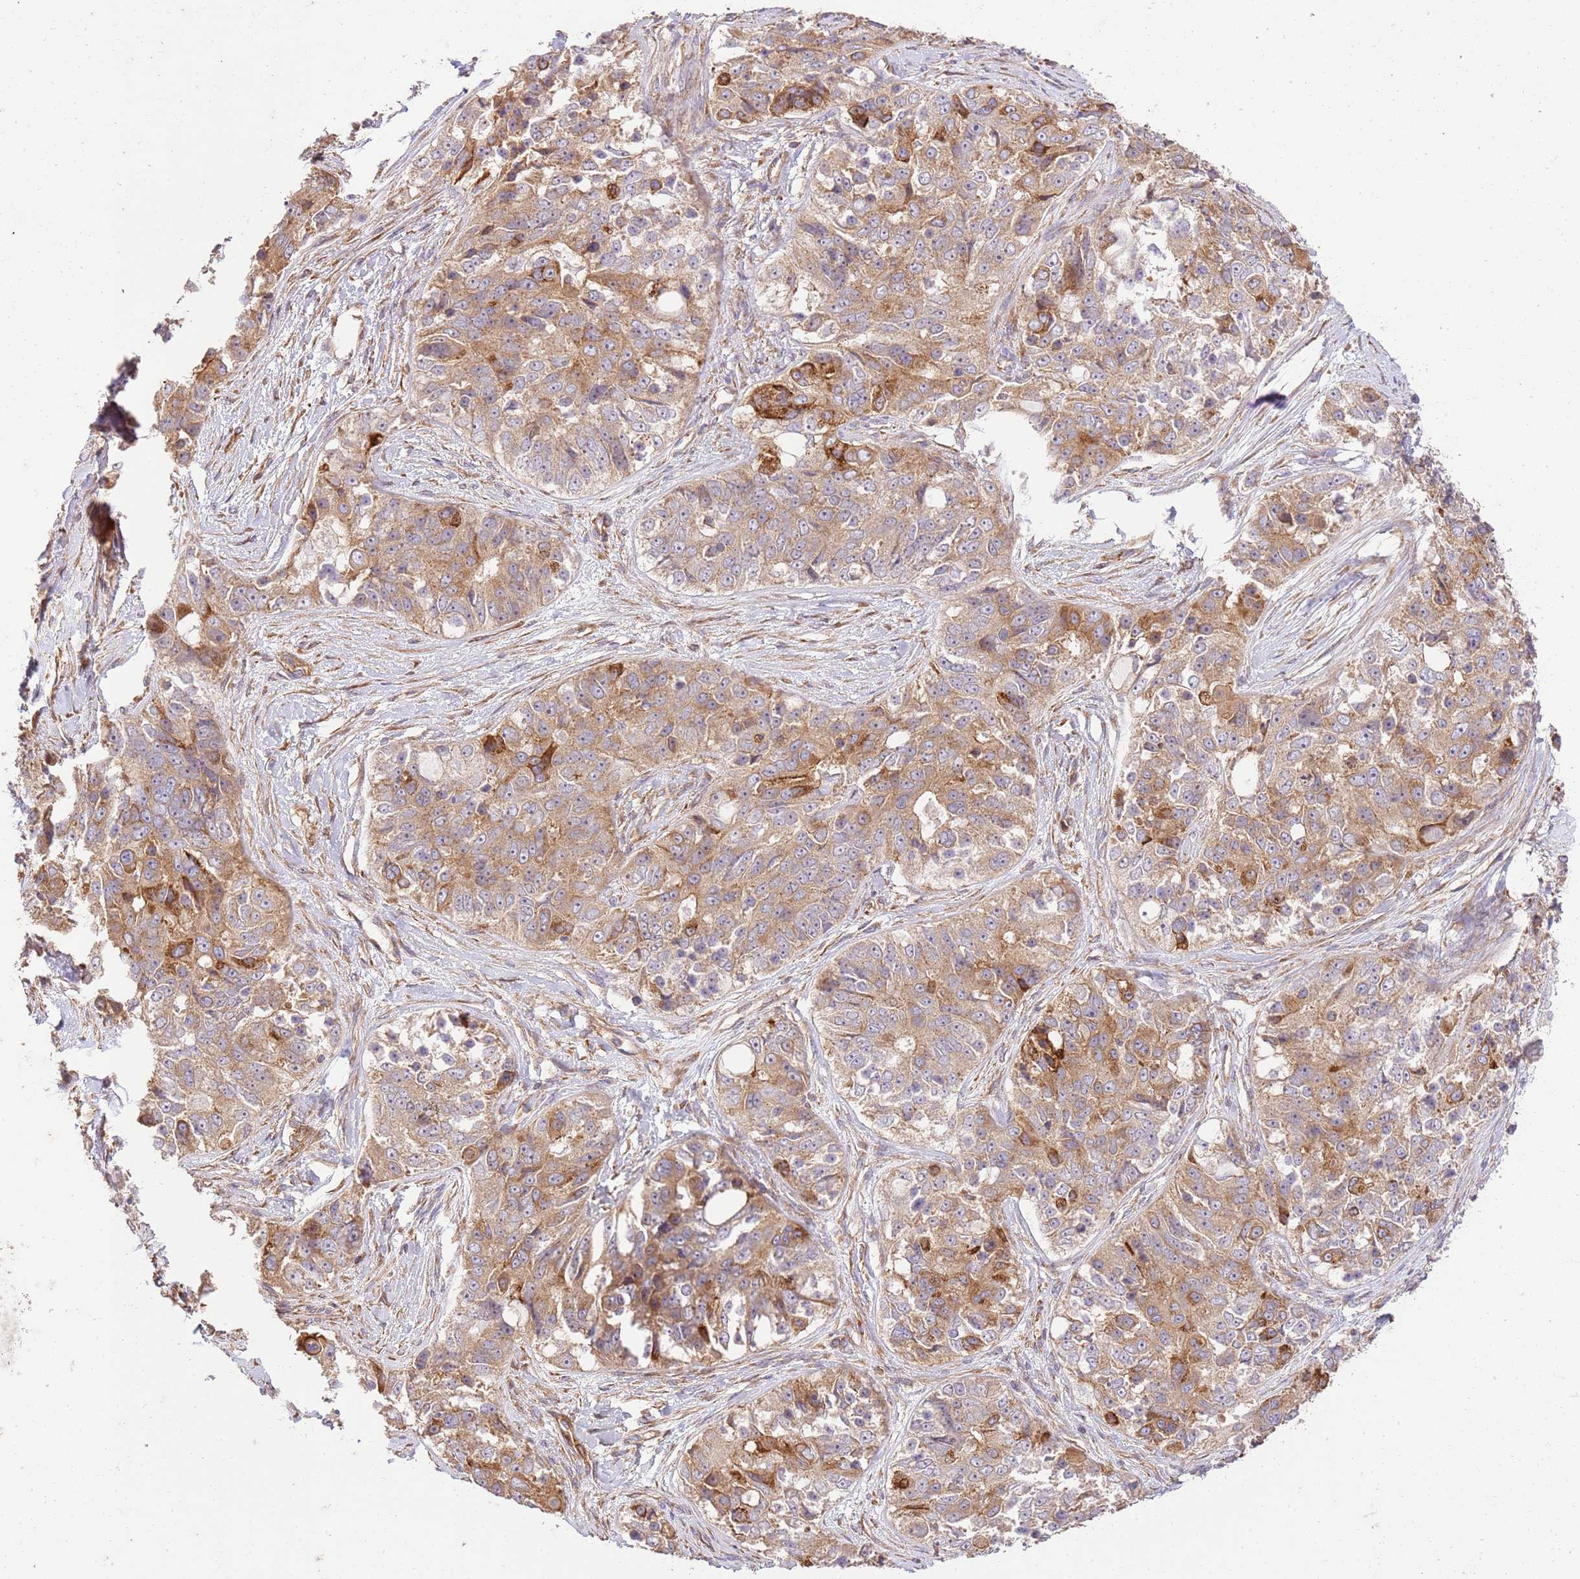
{"staining": {"intensity": "moderate", "quantity": ">75%", "location": "cytoplasmic/membranous"}, "tissue": "ovarian cancer", "cell_type": "Tumor cells", "image_type": "cancer", "snomed": [{"axis": "morphology", "description": "Carcinoma, endometroid"}, {"axis": "topography", "description": "Ovary"}], "caption": "IHC of human ovarian cancer (endometroid carcinoma) exhibits medium levels of moderate cytoplasmic/membranous expression in about >75% of tumor cells.", "gene": "ZBTB39", "patient": {"sex": "female", "age": 51}}